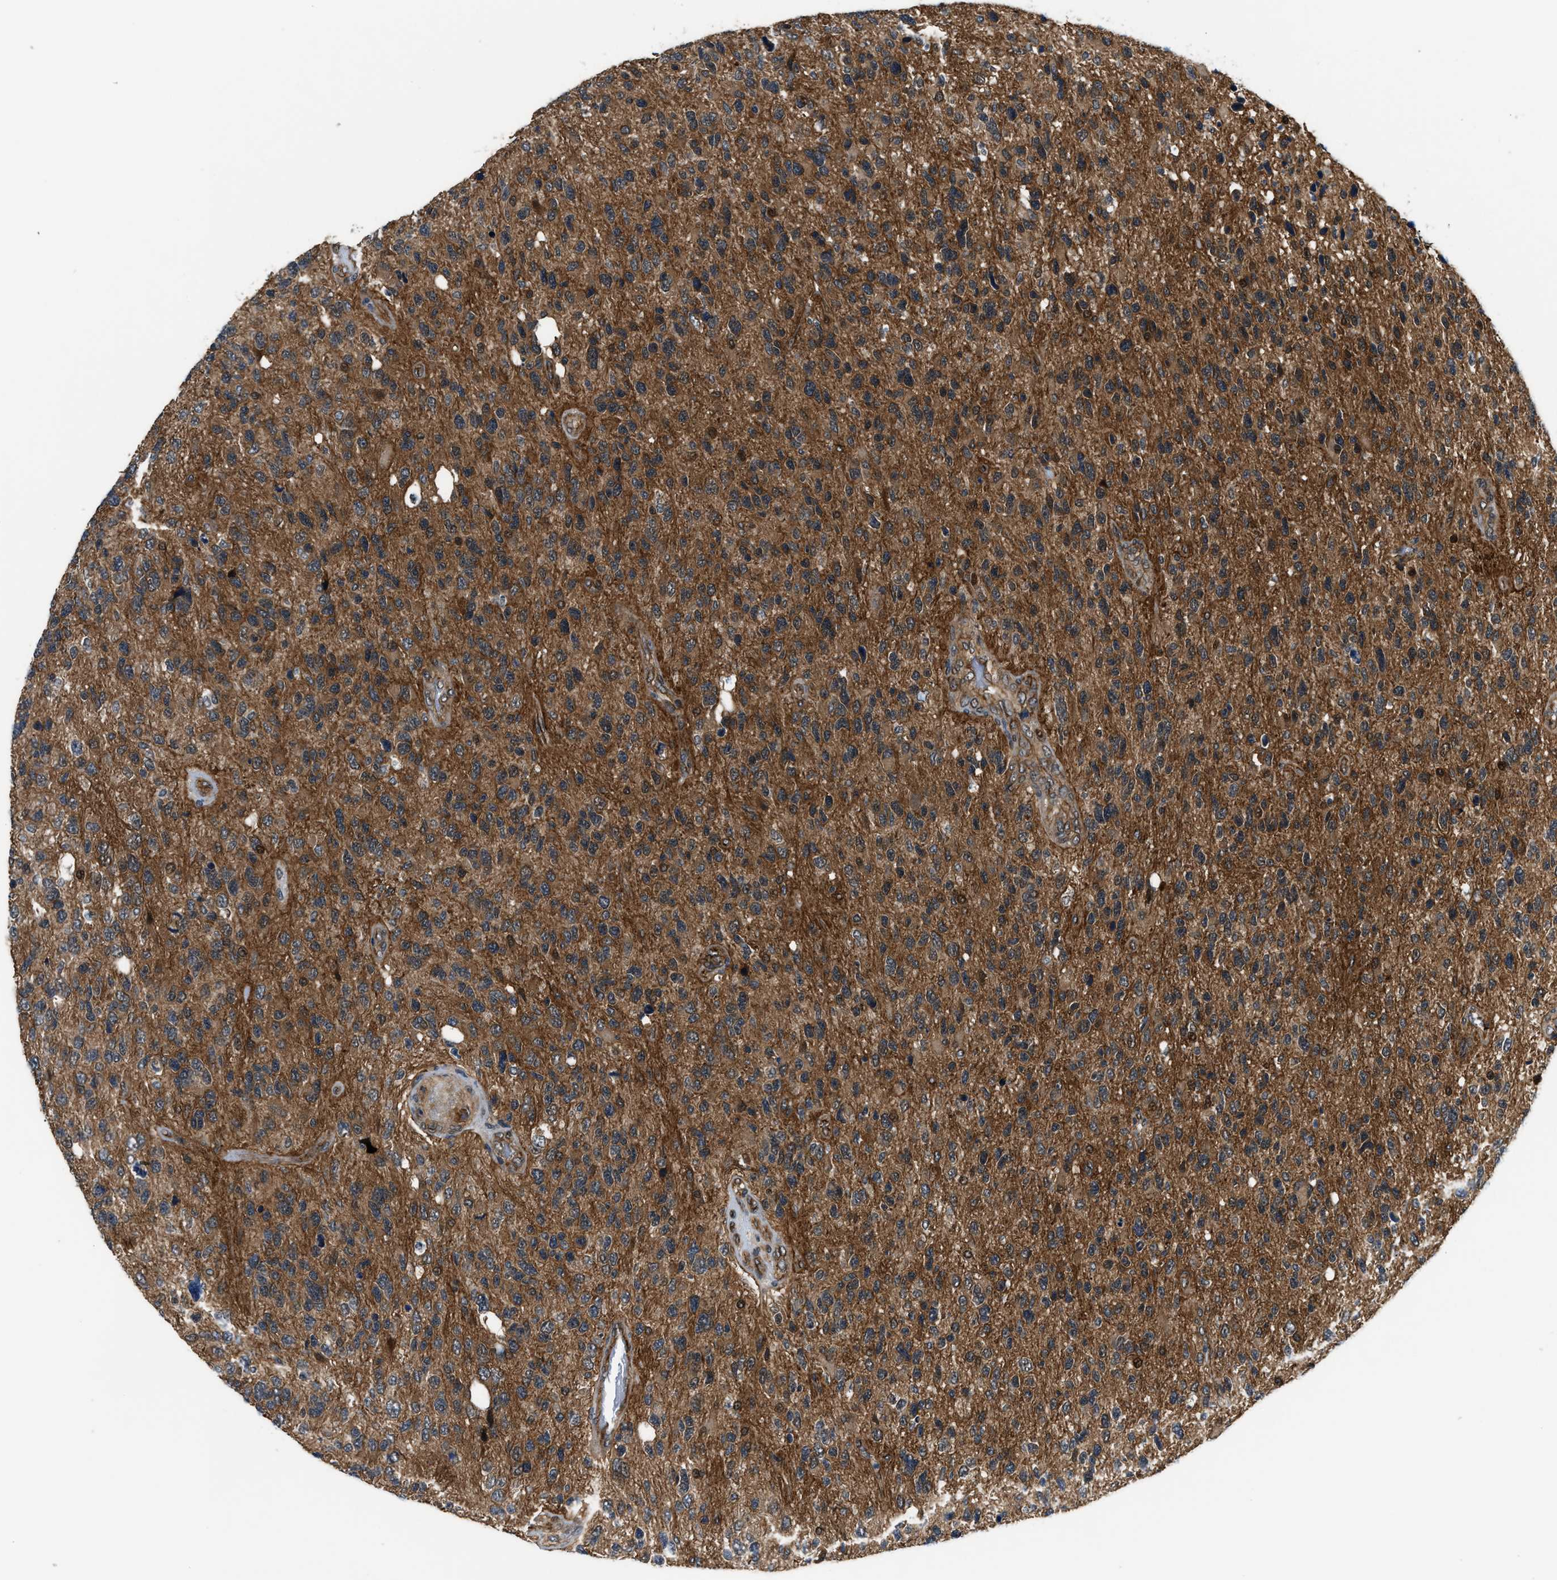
{"staining": {"intensity": "moderate", "quantity": ">75%", "location": "cytoplasmic/membranous"}, "tissue": "glioma", "cell_type": "Tumor cells", "image_type": "cancer", "snomed": [{"axis": "morphology", "description": "Glioma, malignant, High grade"}, {"axis": "topography", "description": "Brain"}], "caption": "Moderate cytoplasmic/membranous positivity is present in approximately >75% of tumor cells in glioma.", "gene": "COPS2", "patient": {"sex": "female", "age": 58}}